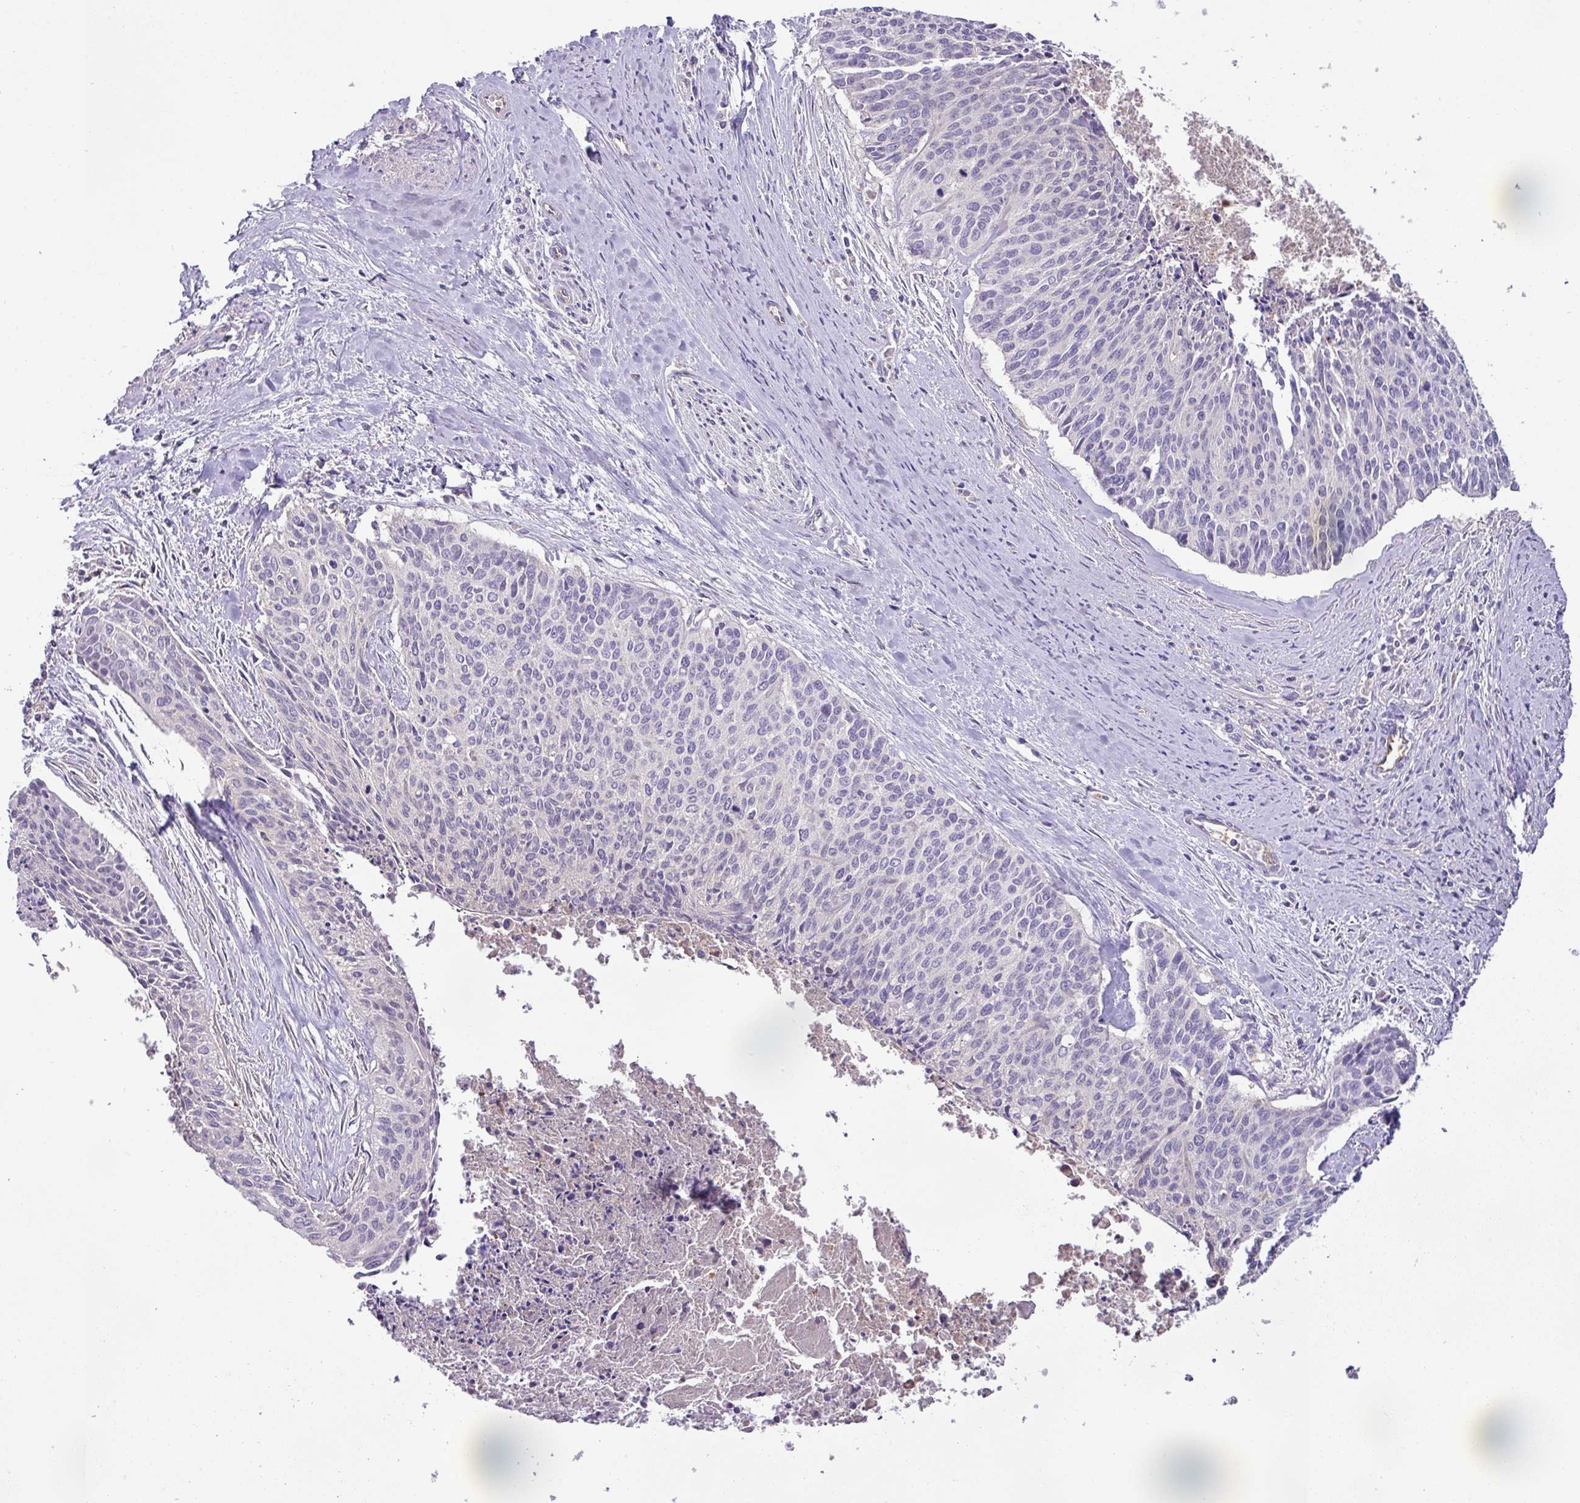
{"staining": {"intensity": "negative", "quantity": "none", "location": "none"}, "tissue": "cervical cancer", "cell_type": "Tumor cells", "image_type": "cancer", "snomed": [{"axis": "morphology", "description": "Squamous cell carcinoma, NOS"}, {"axis": "topography", "description": "Cervix"}], "caption": "This histopathology image is of squamous cell carcinoma (cervical) stained with IHC to label a protein in brown with the nuclei are counter-stained blue. There is no expression in tumor cells. Nuclei are stained in blue.", "gene": "HOXC13", "patient": {"sex": "female", "age": 55}}